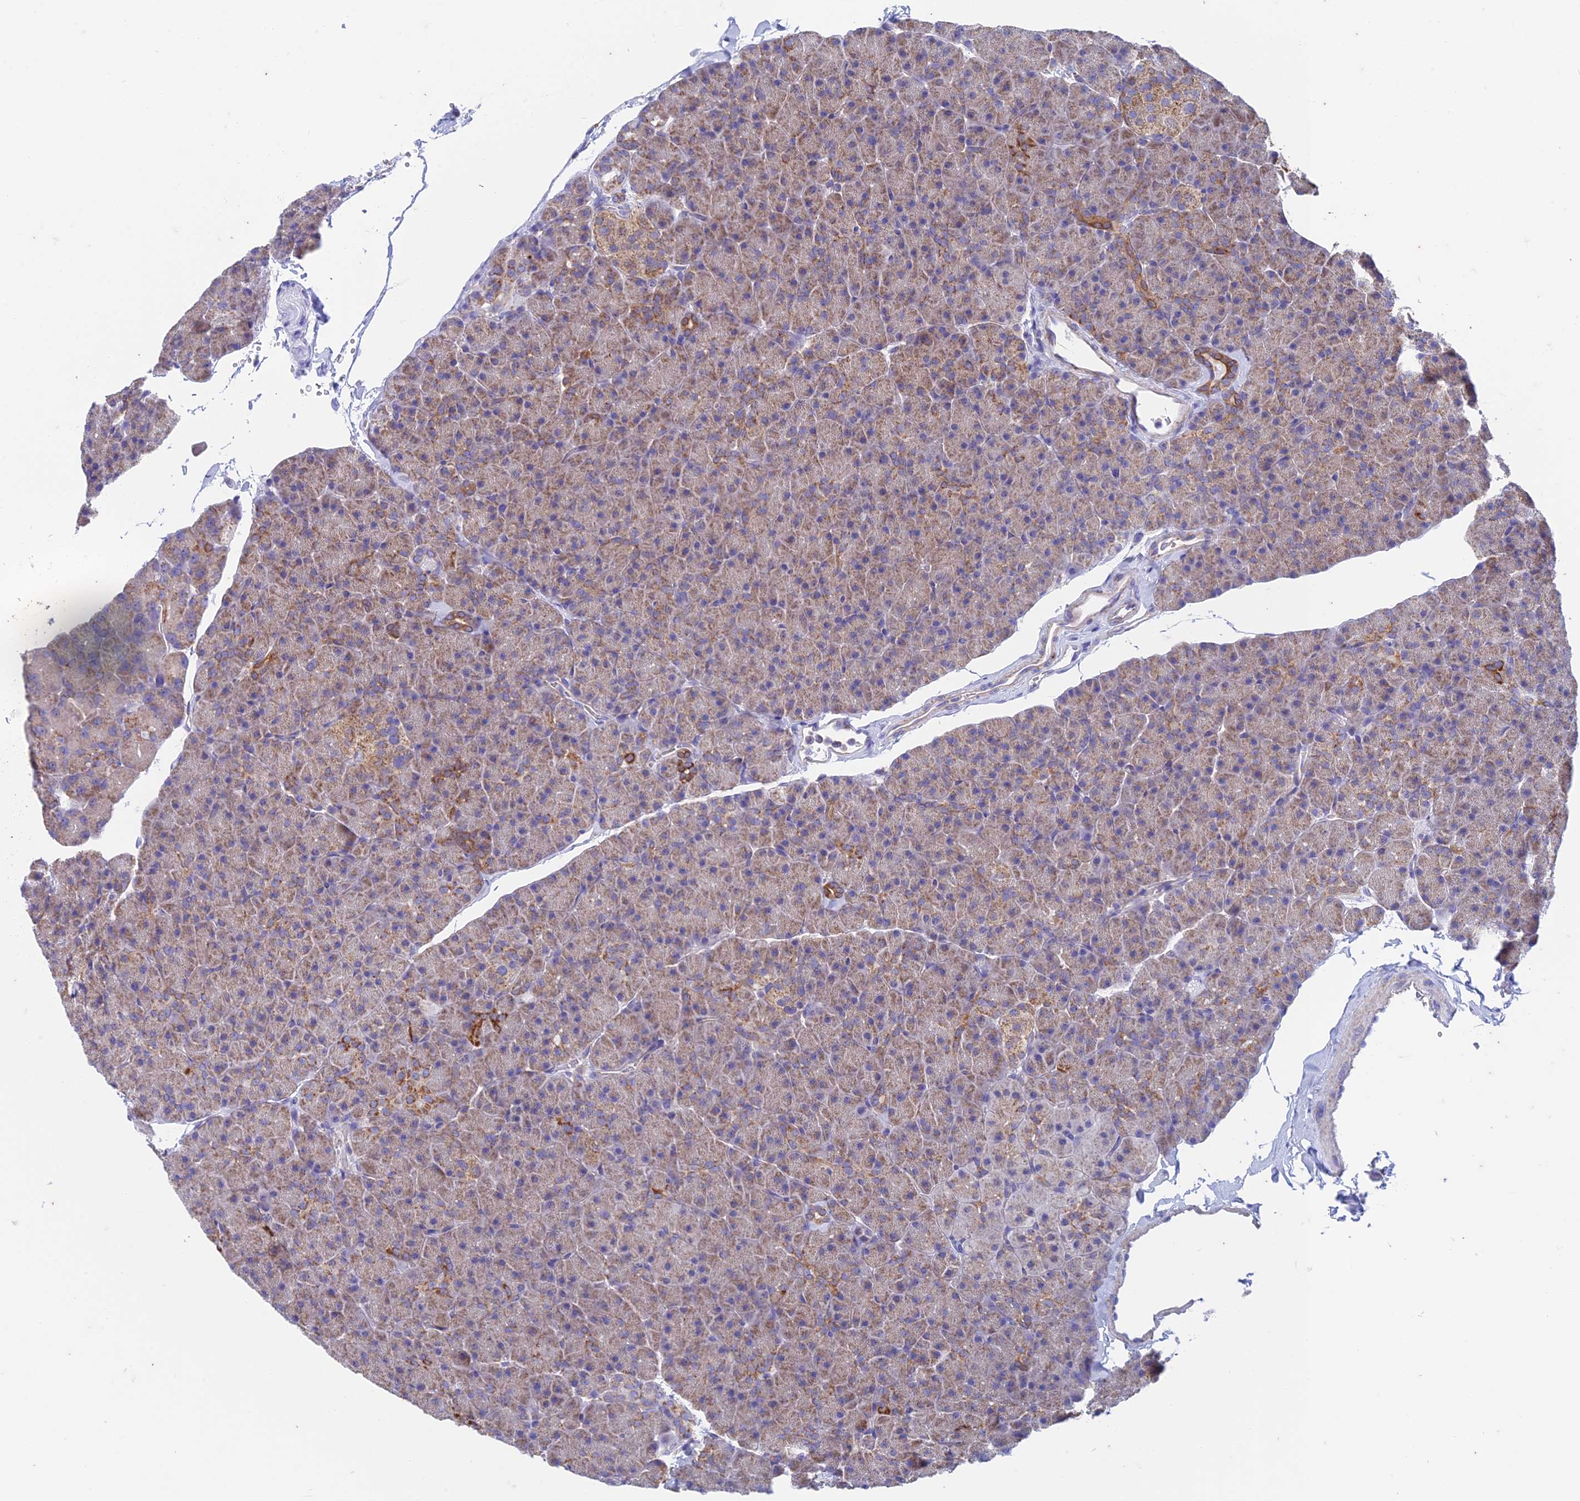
{"staining": {"intensity": "strong", "quantity": "<25%", "location": "cytoplasmic/membranous"}, "tissue": "pancreas", "cell_type": "Exocrine glandular cells", "image_type": "normal", "snomed": [{"axis": "morphology", "description": "Normal tissue, NOS"}, {"axis": "topography", "description": "Pancreas"}], "caption": "Benign pancreas exhibits strong cytoplasmic/membranous positivity in about <25% of exocrine glandular cells.", "gene": "ZNF181", "patient": {"sex": "male", "age": 36}}